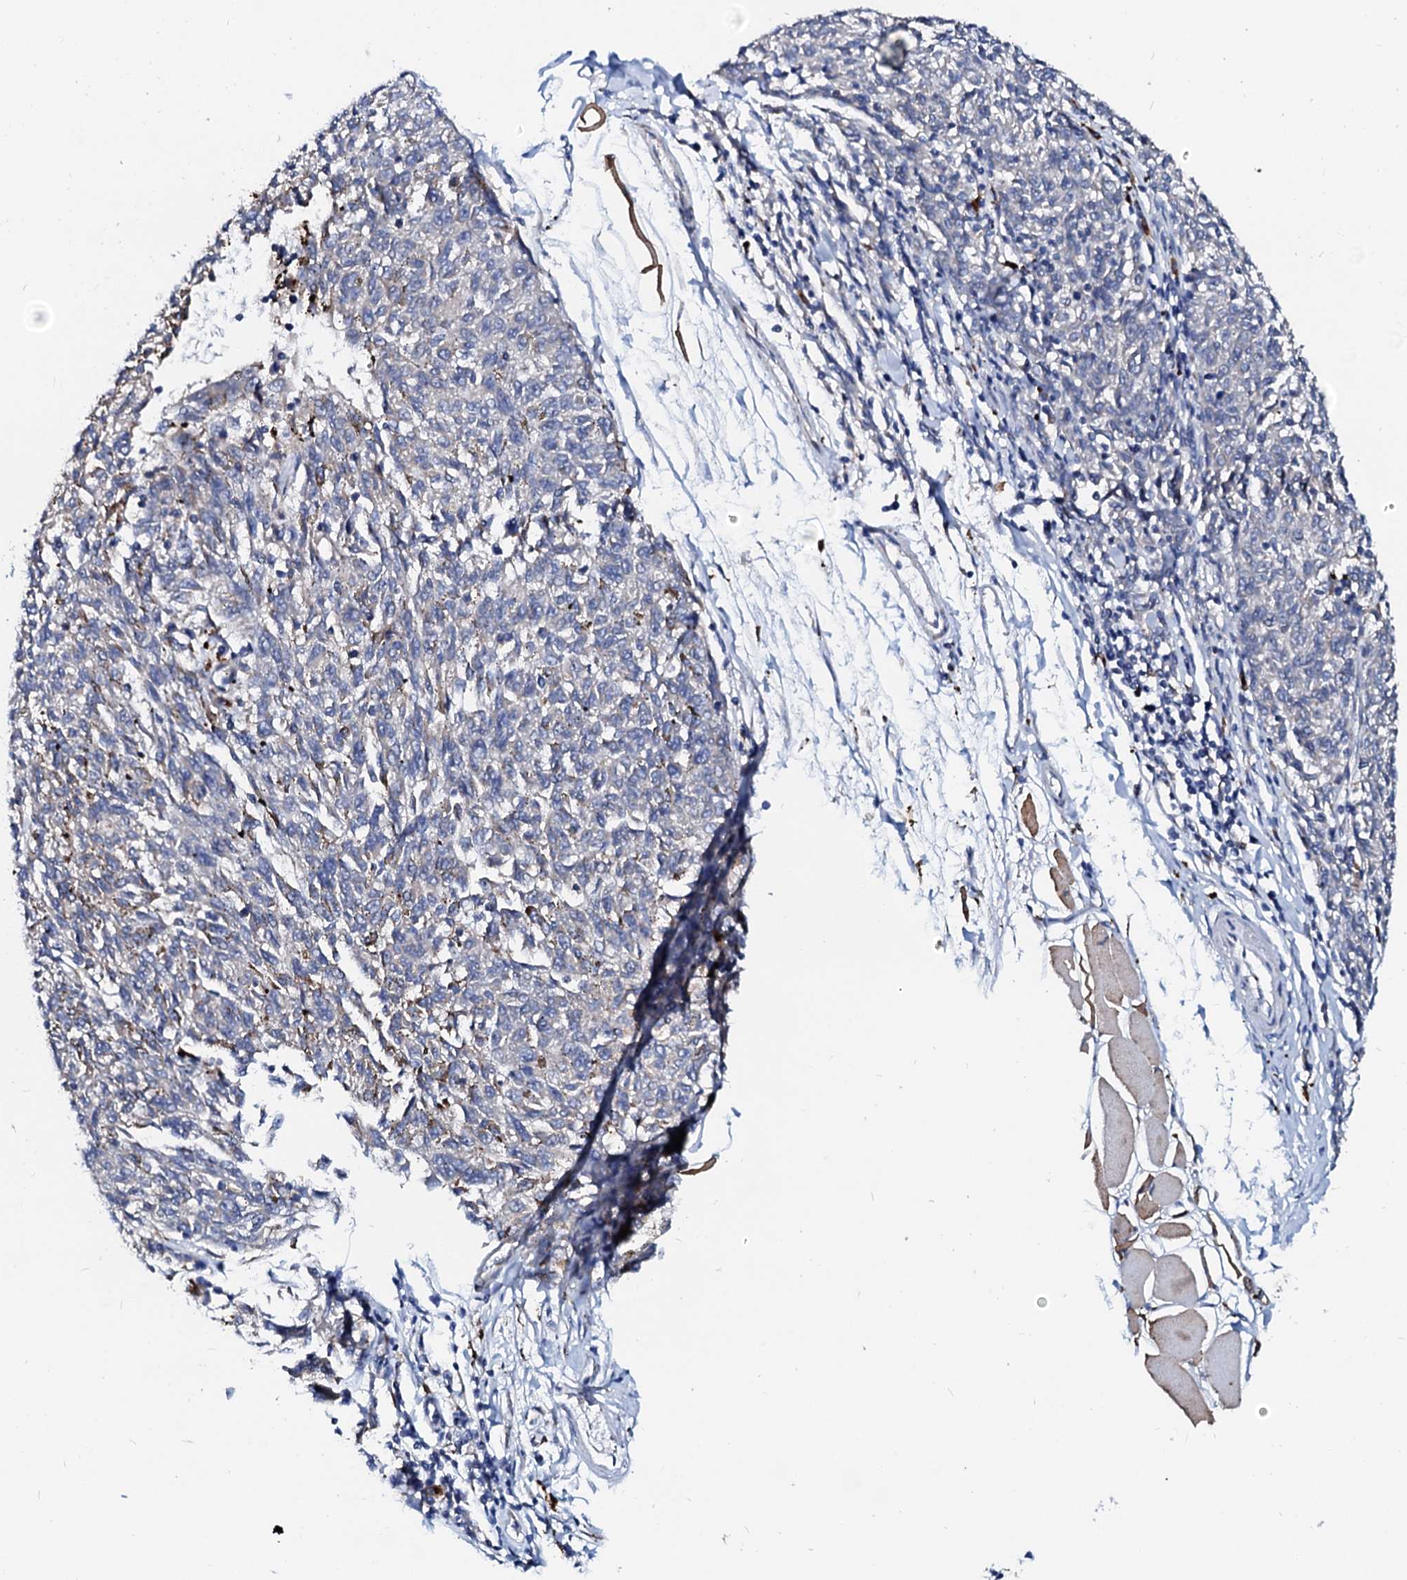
{"staining": {"intensity": "negative", "quantity": "none", "location": "none"}, "tissue": "melanoma", "cell_type": "Tumor cells", "image_type": "cancer", "snomed": [{"axis": "morphology", "description": "Malignant melanoma, NOS"}, {"axis": "topography", "description": "Skin"}], "caption": "Immunohistochemistry (IHC) of malignant melanoma displays no expression in tumor cells.", "gene": "LMAN1", "patient": {"sex": "female", "age": 72}}